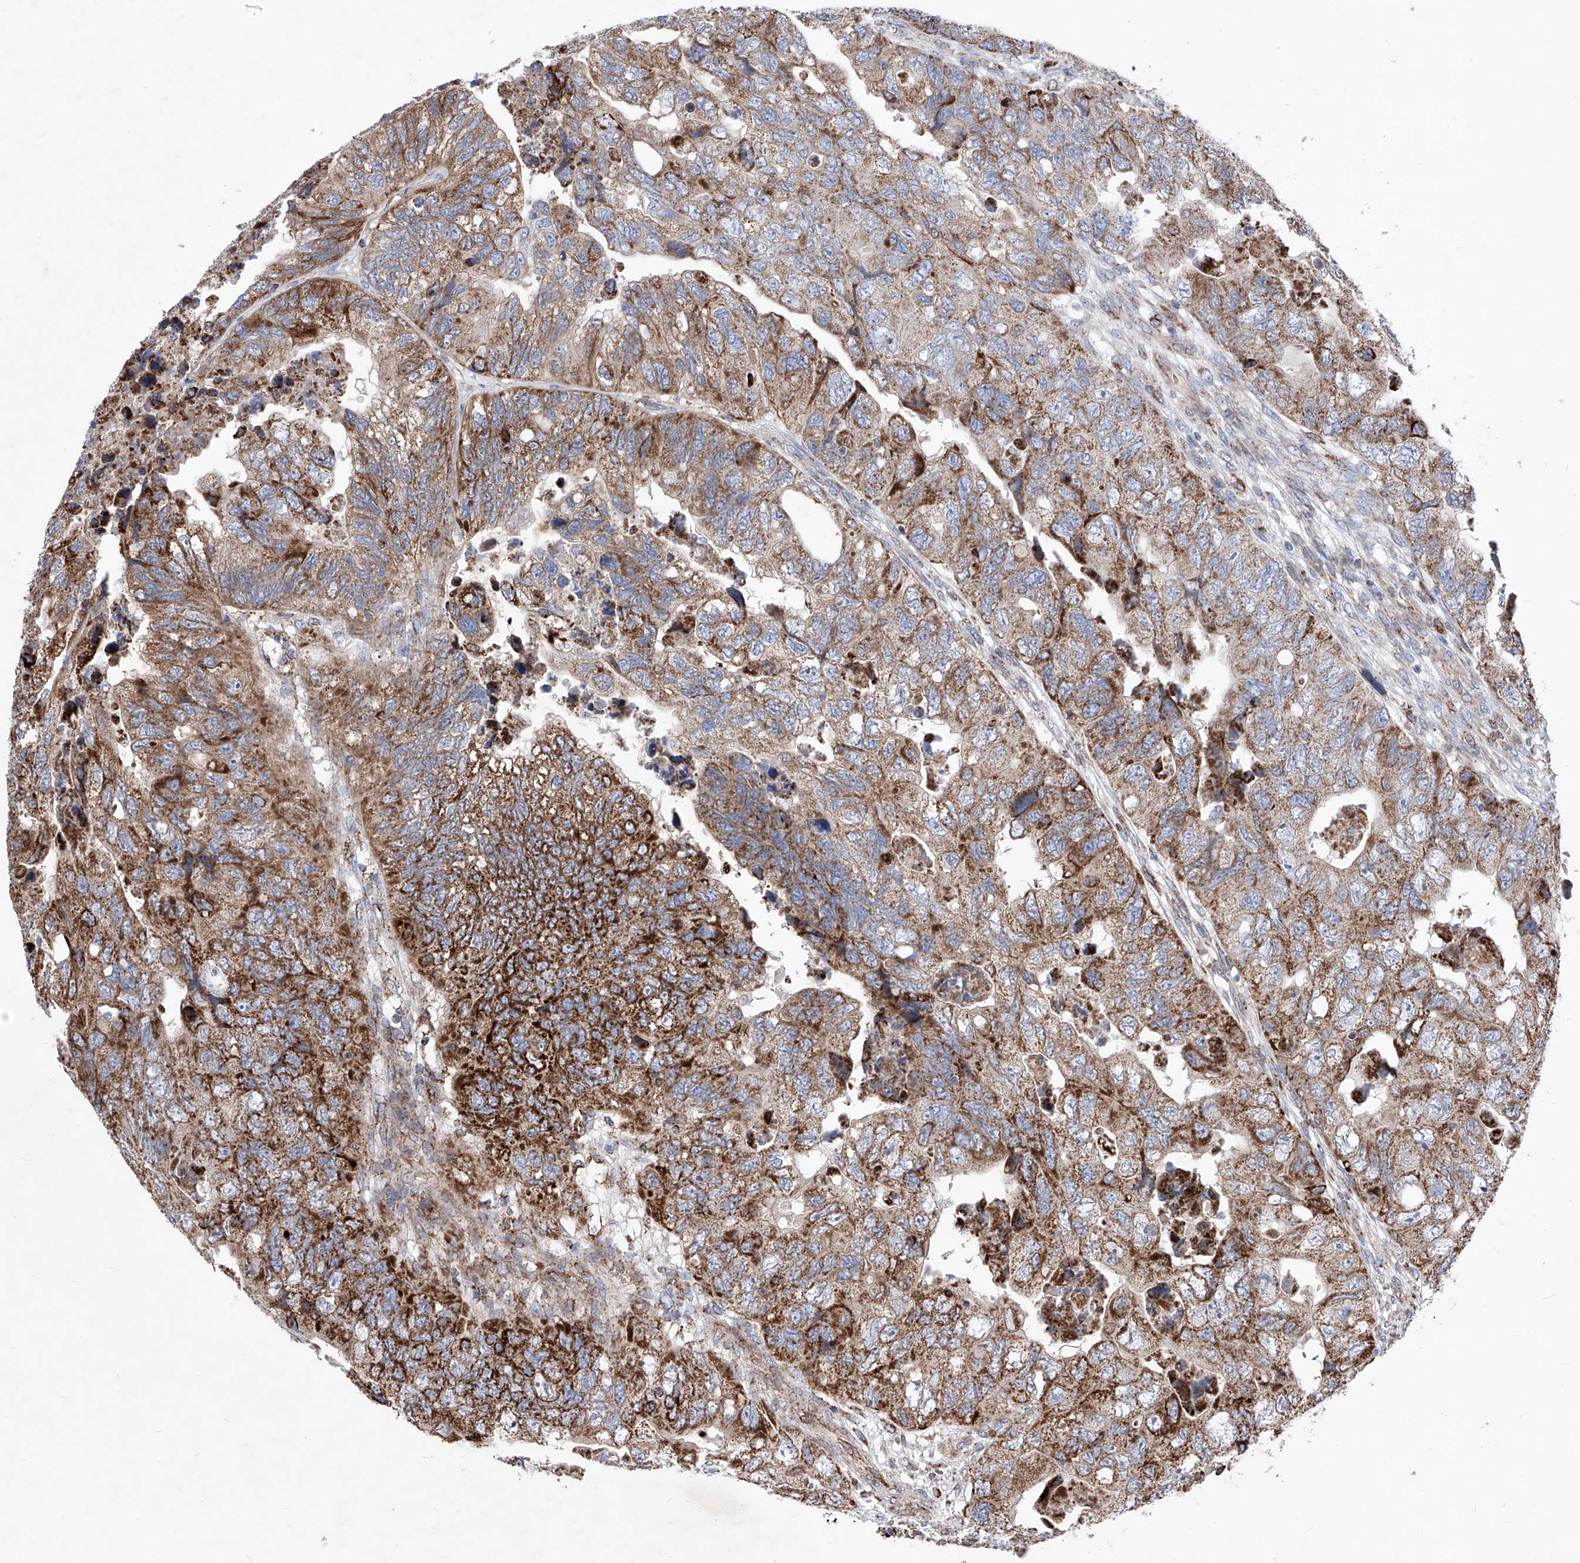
{"staining": {"intensity": "strong", "quantity": ">75%", "location": "cytoplasmic/membranous"}, "tissue": "colorectal cancer", "cell_type": "Tumor cells", "image_type": "cancer", "snomed": [{"axis": "morphology", "description": "Adenocarcinoma, NOS"}, {"axis": "topography", "description": "Rectum"}], "caption": "About >75% of tumor cells in colorectal adenocarcinoma reveal strong cytoplasmic/membranous protein expression as visualized by brown immunohistochemical staining.", "gene": "SEMA6A", "patient": {"sex": "male", "age": 63}}